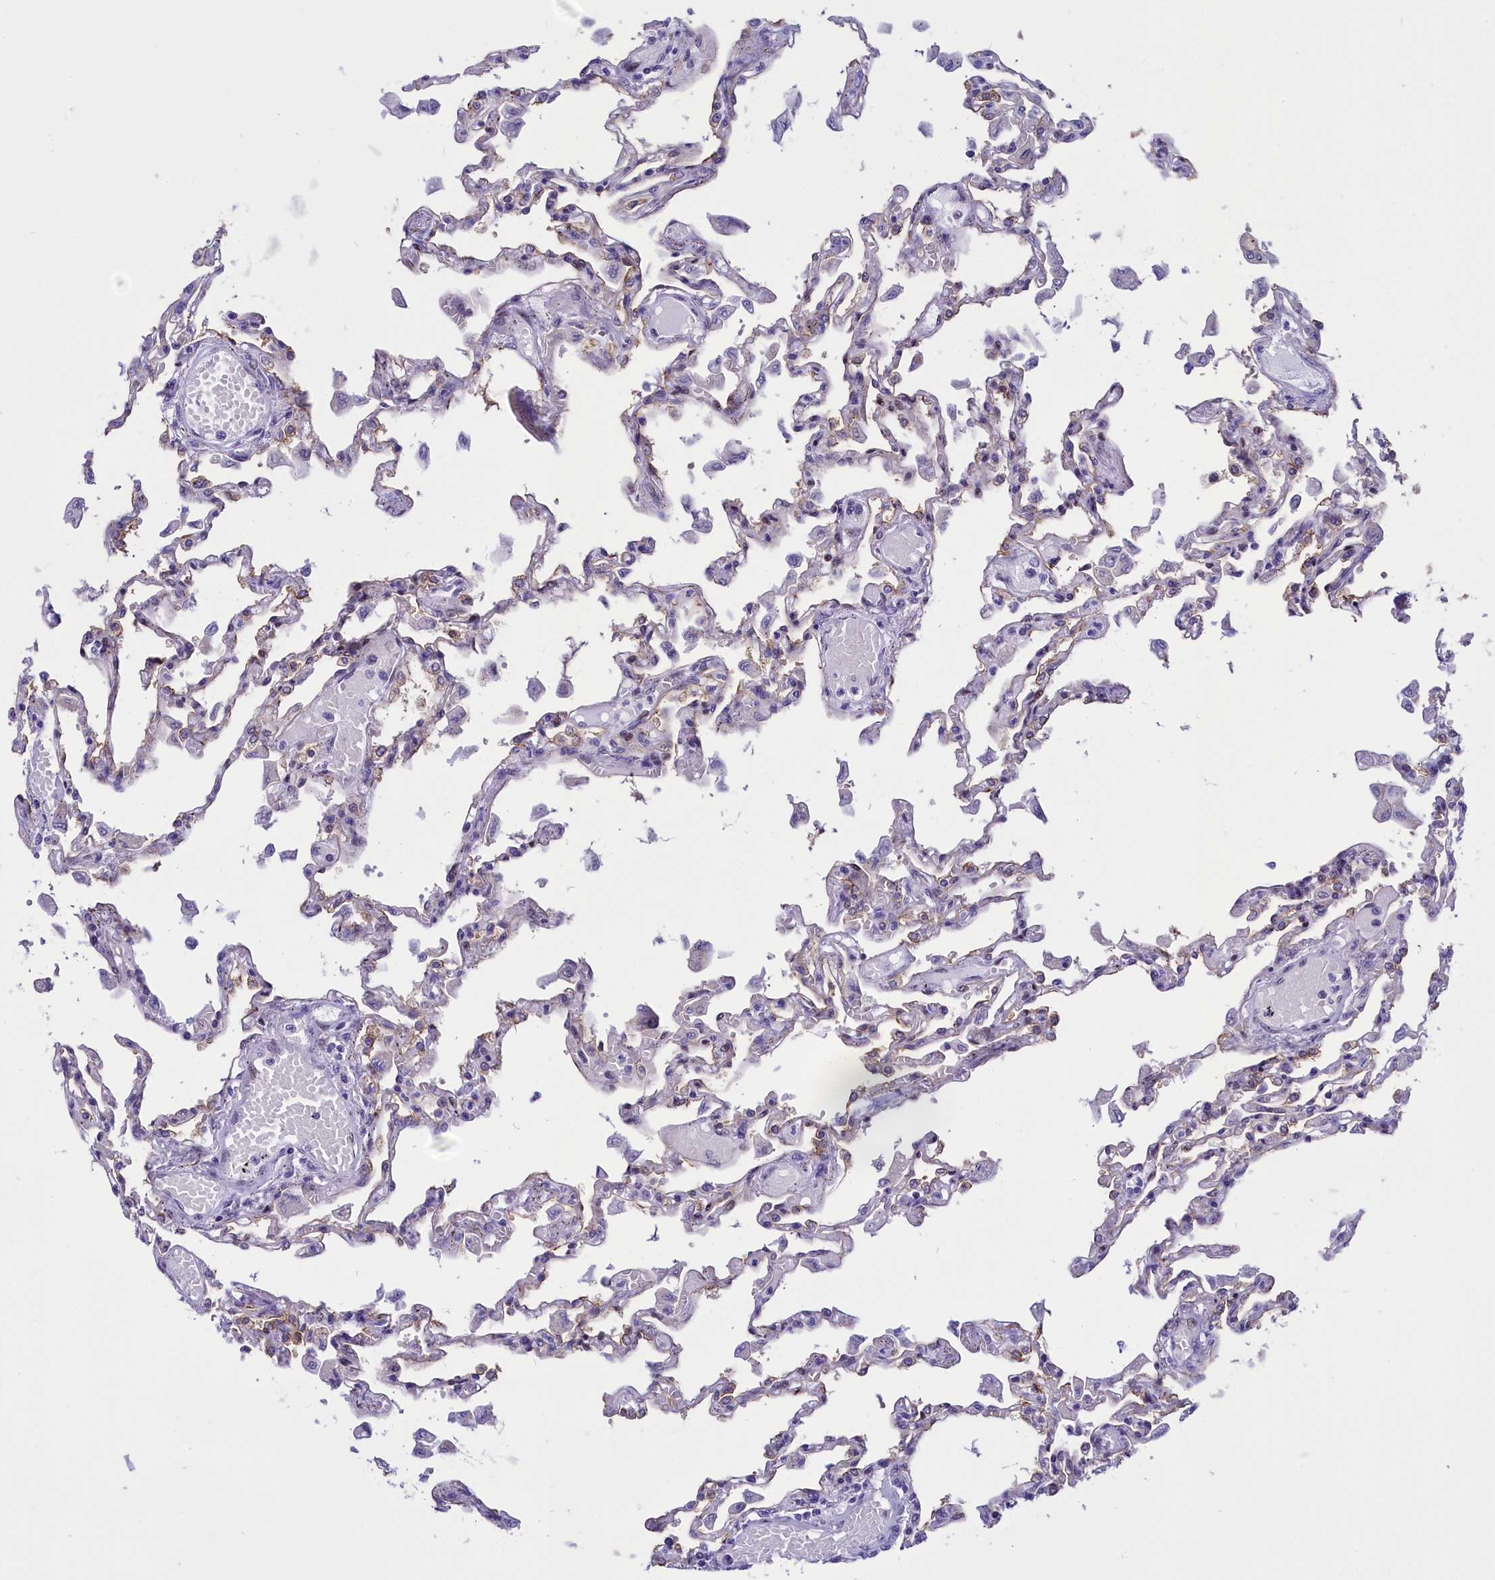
{"staining": {"intensity": "strong", "quantity": "25%-75%", "location": "cytoplasmic/membranous,nuclear"}, "tissue": "lung", "cell_type": "Alveolar cells", "image_type": "normal", "snomed": [{"axis": "morphology", "description": "Normal tissue, NOS"}, {"axis": "topography", "description": "Bronchus"}, {"axis": "topography", "description": "Lung"}], "caption": "Protein analysis of benign lung exhibits strong cytoplasmic/membranous,nuclear expression in approximately 25%-75% of alveolar cells.", "gene": "SPIRE2", "patient": {"sex": "female", "age": 49}}